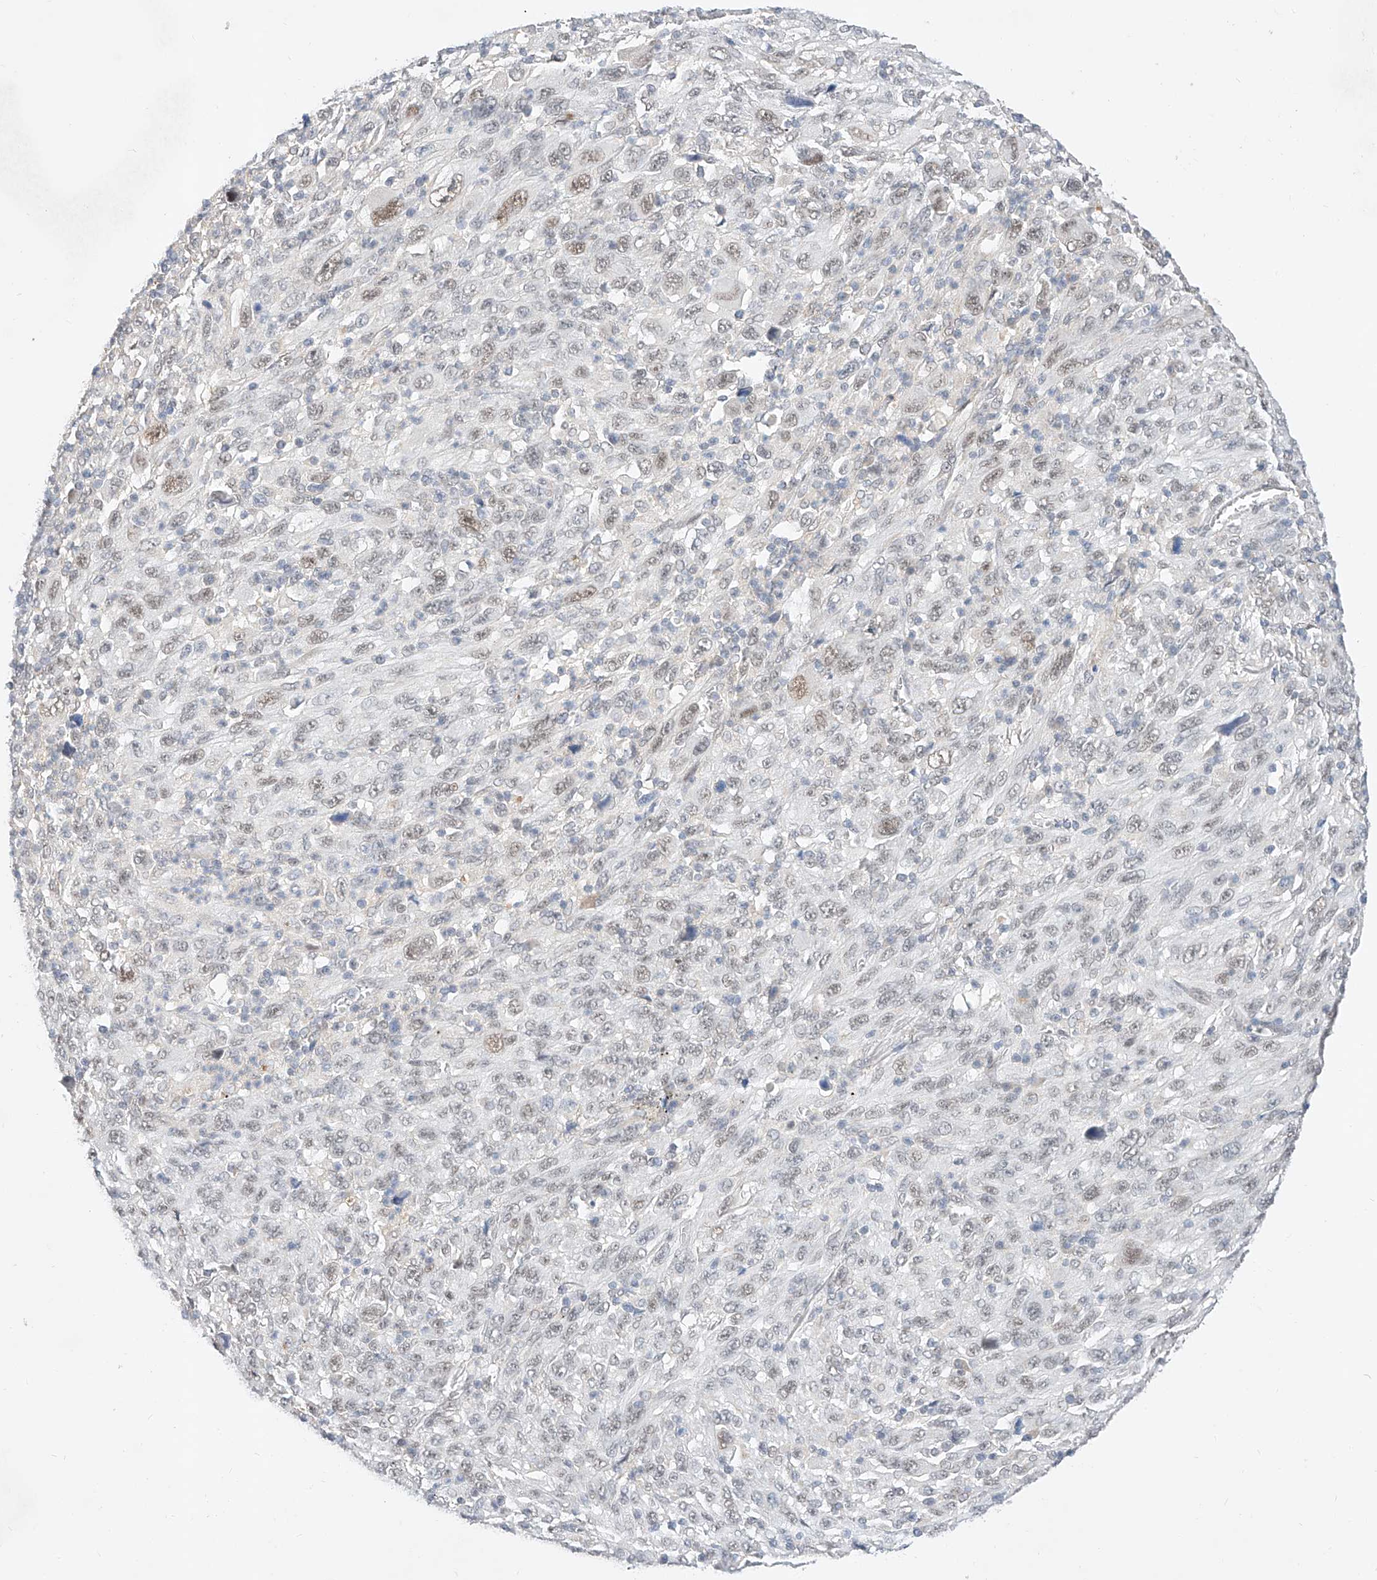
{"staining": {"intensity": "moderate", "quantity": "25%-75%", "location": "nuclear"}, "tissue": "melanoma", "cell_type": "Tumor cells", "image_type": "cancer", "snomed": [{"axis": "morphology", "description": "Malignant melanoma, Metastatic site"}, {"axis": "topography", "description": "Skin"}], "caption": "Protein expression by immunohistochemistry (IHC) exhibits moderate nuclear expression in about 25%-75% of tumor cells in melanoma. Immunohistochemistry (ihc) stains the protein of interest in brown and the nuclei are stained blue.", "gene": "KCNJ1", "patient": {"sex": "female", "age": 56}}